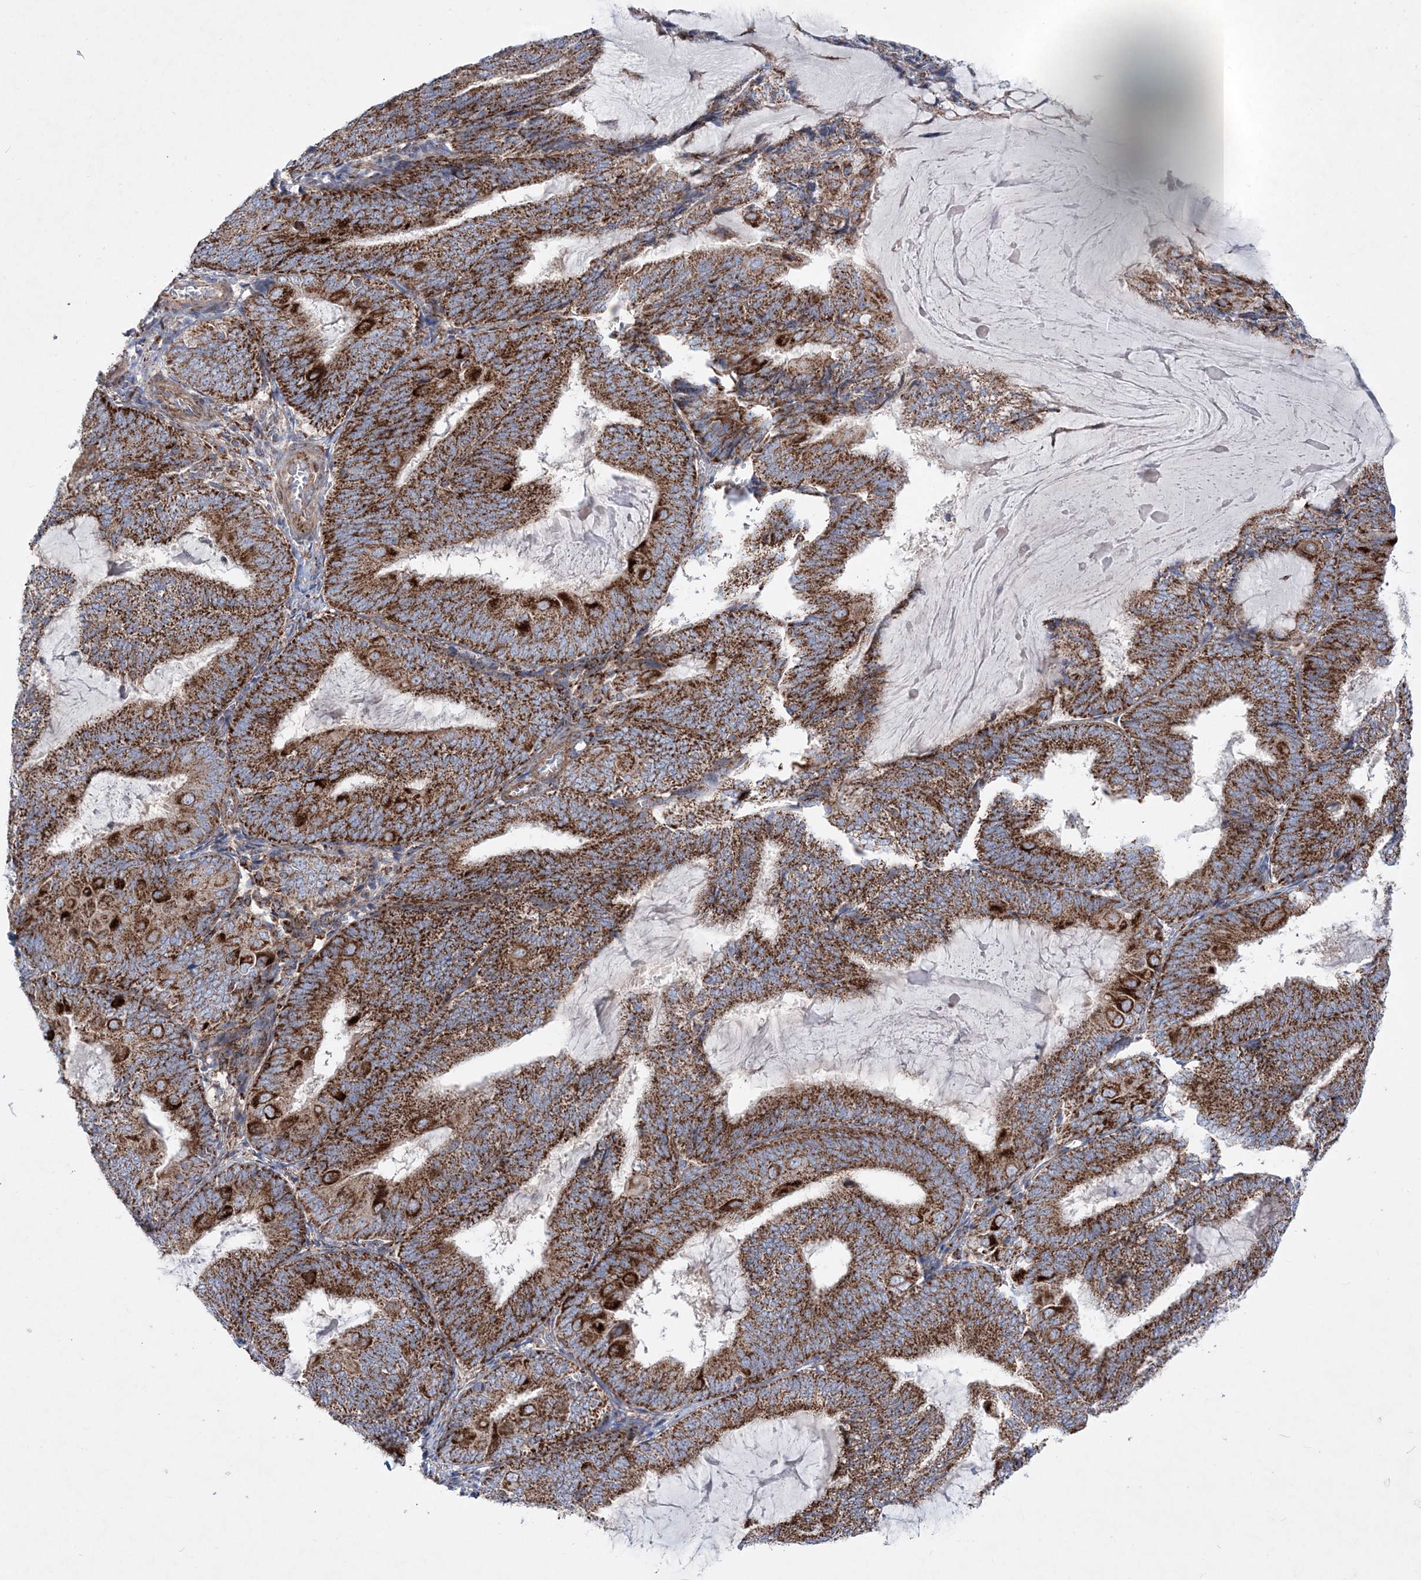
{"staining": {"intensity": "strong", "quantity": ">75%", "location": "cytoplasmic/membranous"}, "tissue": "endometrial cancer", "cell_type": "Tumor cells", "image_type": "cancer", "snomed": [{"axis": "morphology", "description": "Adenocarcinoma, NOS"}, {"axis": "topography", "description": "Endometrium"}], "caption": "Endometrial adenocarcinoma stained with DAB (3,3'-diaminobenzidine) IHC reveals high levels of strong cytoplasmic/membranous expression in about >75% of tumor cells. The staining was performed using DAB (3,3'-diaminobenzidine), with brown indicating positive protein expression. Nuclei are stained blue with hematoxylin.", "gene": "NGLY1", "patient": {"sex": "female", "age": 81}}